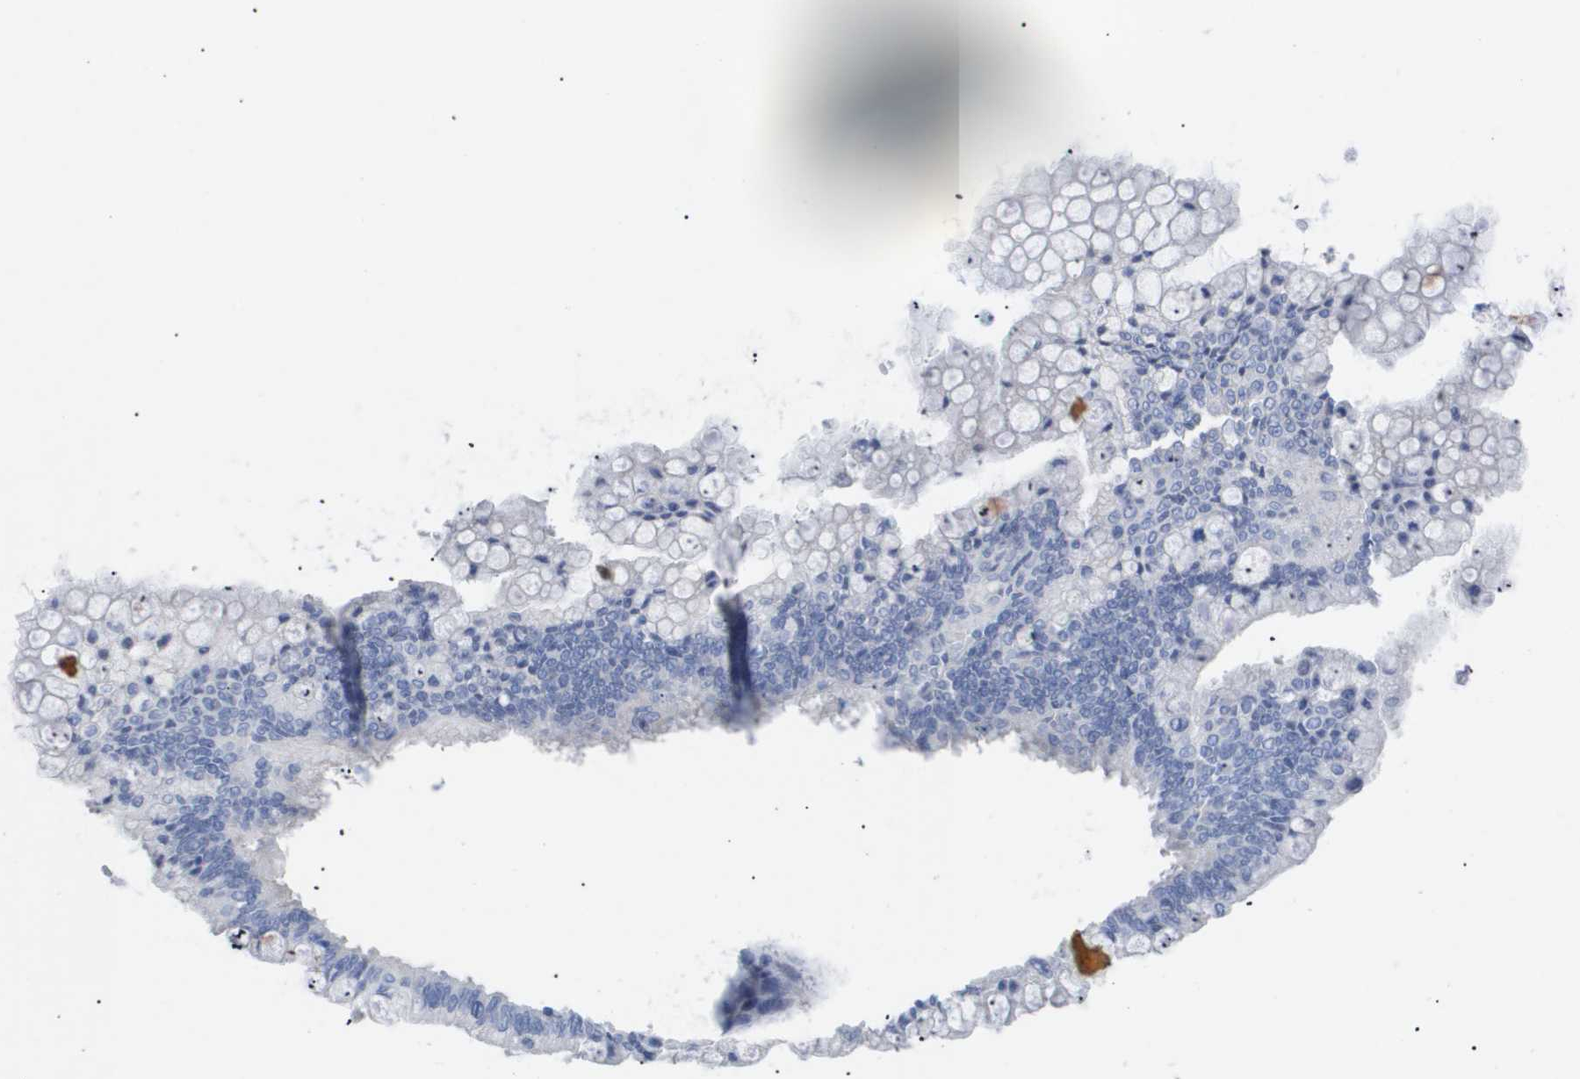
{"staining": {"intensity": "negative", "quantity": "none", "location": "none"}, "tissue": "ovarian cancer", "cell_type": "Tumor cells", "image_type": "cancer", "snomed": [{"axis": "morphology", "description": "Cystadenocarcinoma, mucinous, NOS"}, {"axis": "topography", "description": "Ovary"}], "caption": "An image of ovarian mucinous cystadenocarcinoma stained for a protein displays no brown staining in tumor cells.", "gene": "CAV3", "patient": {"sex": "female", "age": 57}}